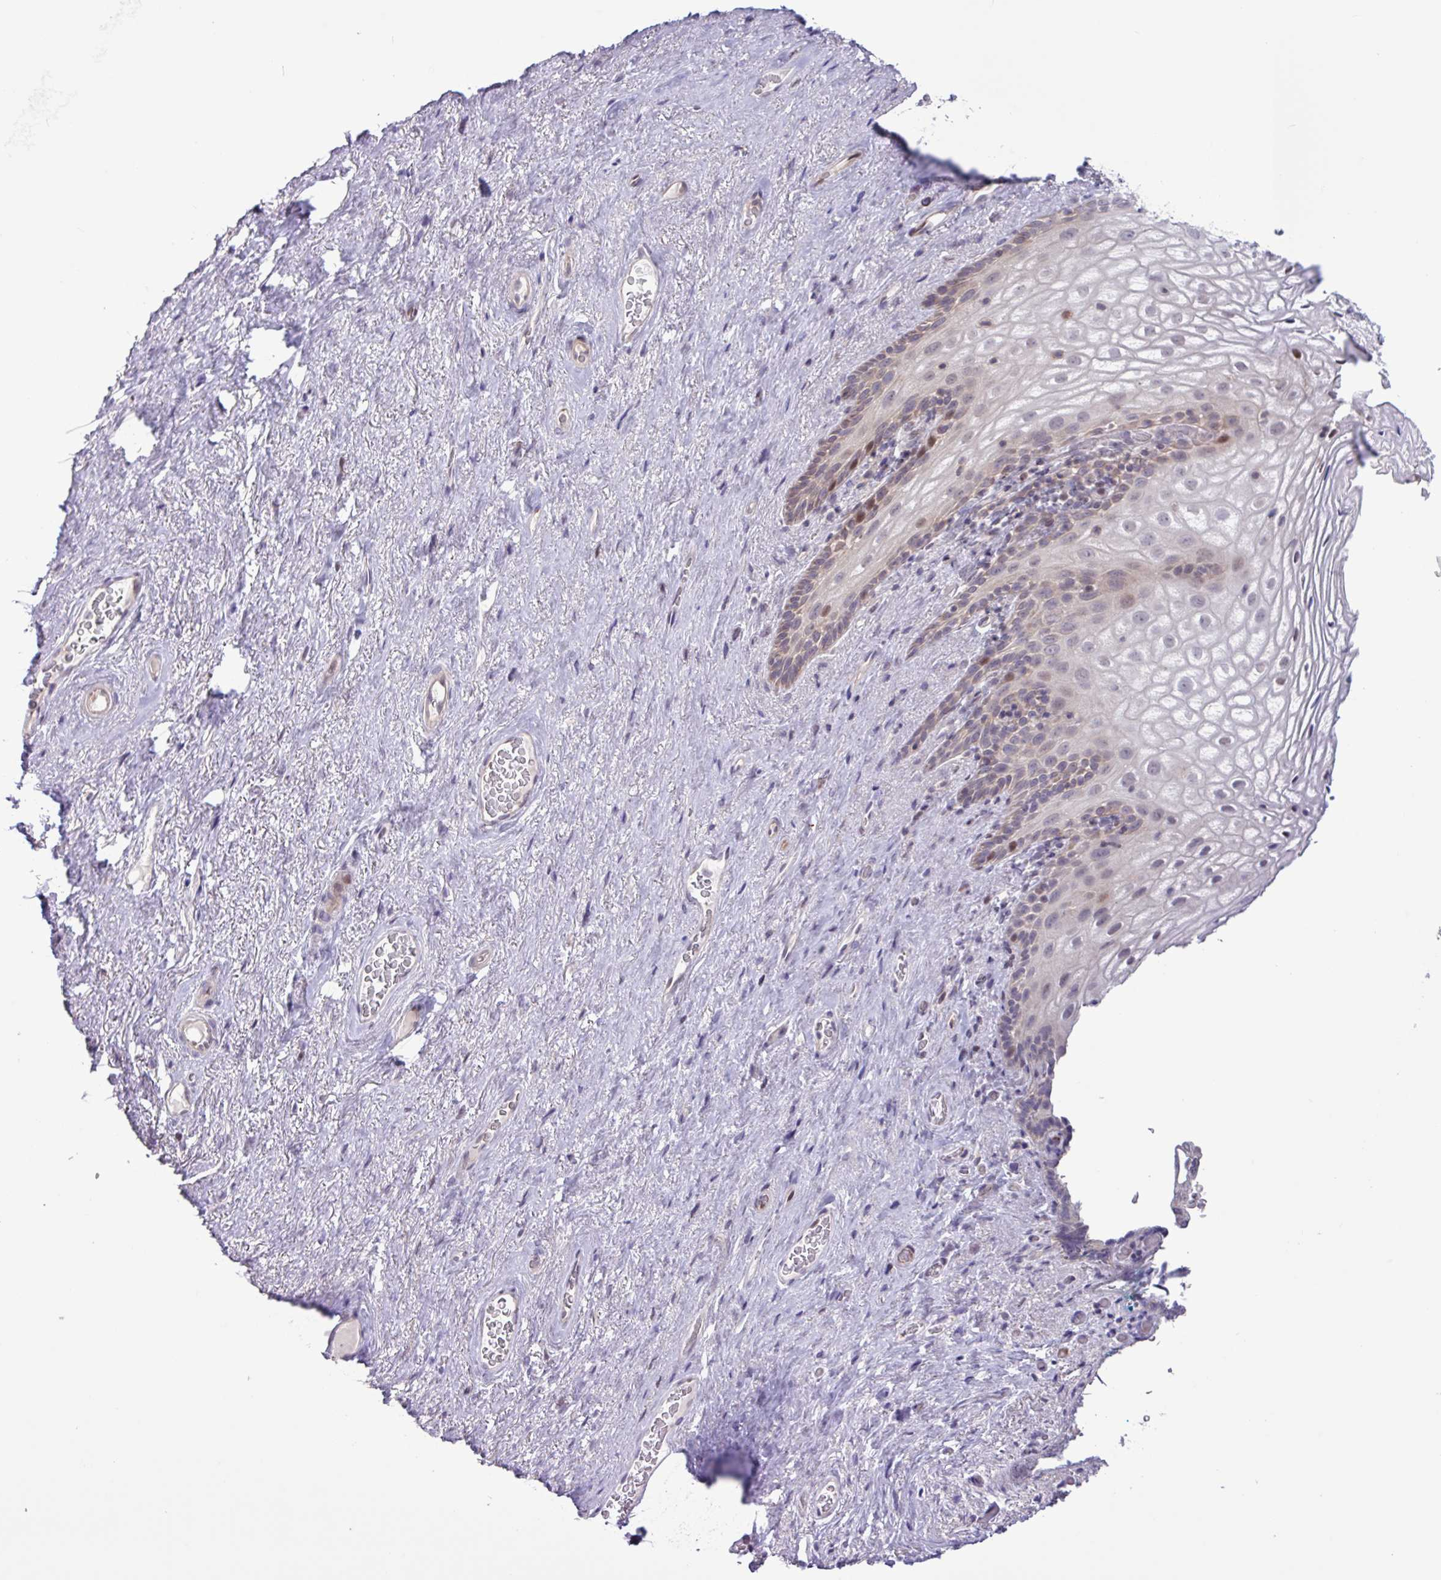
{"staining": {"intensity": "moderate", "quantity": "<25%", "location": "cytoplasmic/membranous,nuclear"}, "tissue": "vagina", "cell_type": "Squamous epithelial cells", "image_type": "normal", "snomed": [{"axis": "morphology", "description": "Normal tissue, NOS"}, {"axis": "topography", "description": "Vagina"}, {"axis": "topography", "description": "Peripheral nerve tissue"}], "caption": "This histopathology image reveals benign vagina stained with immunohistochemistry (IHC) to label a protein in brown. The cytoplasmic/membranous,nuclear of squamous epithelial cells show moderate positivity for the protein. Nuclei are counter-stained blue.", "gene": "RTL3", "patient": {"sex": "female", "age": 71}}